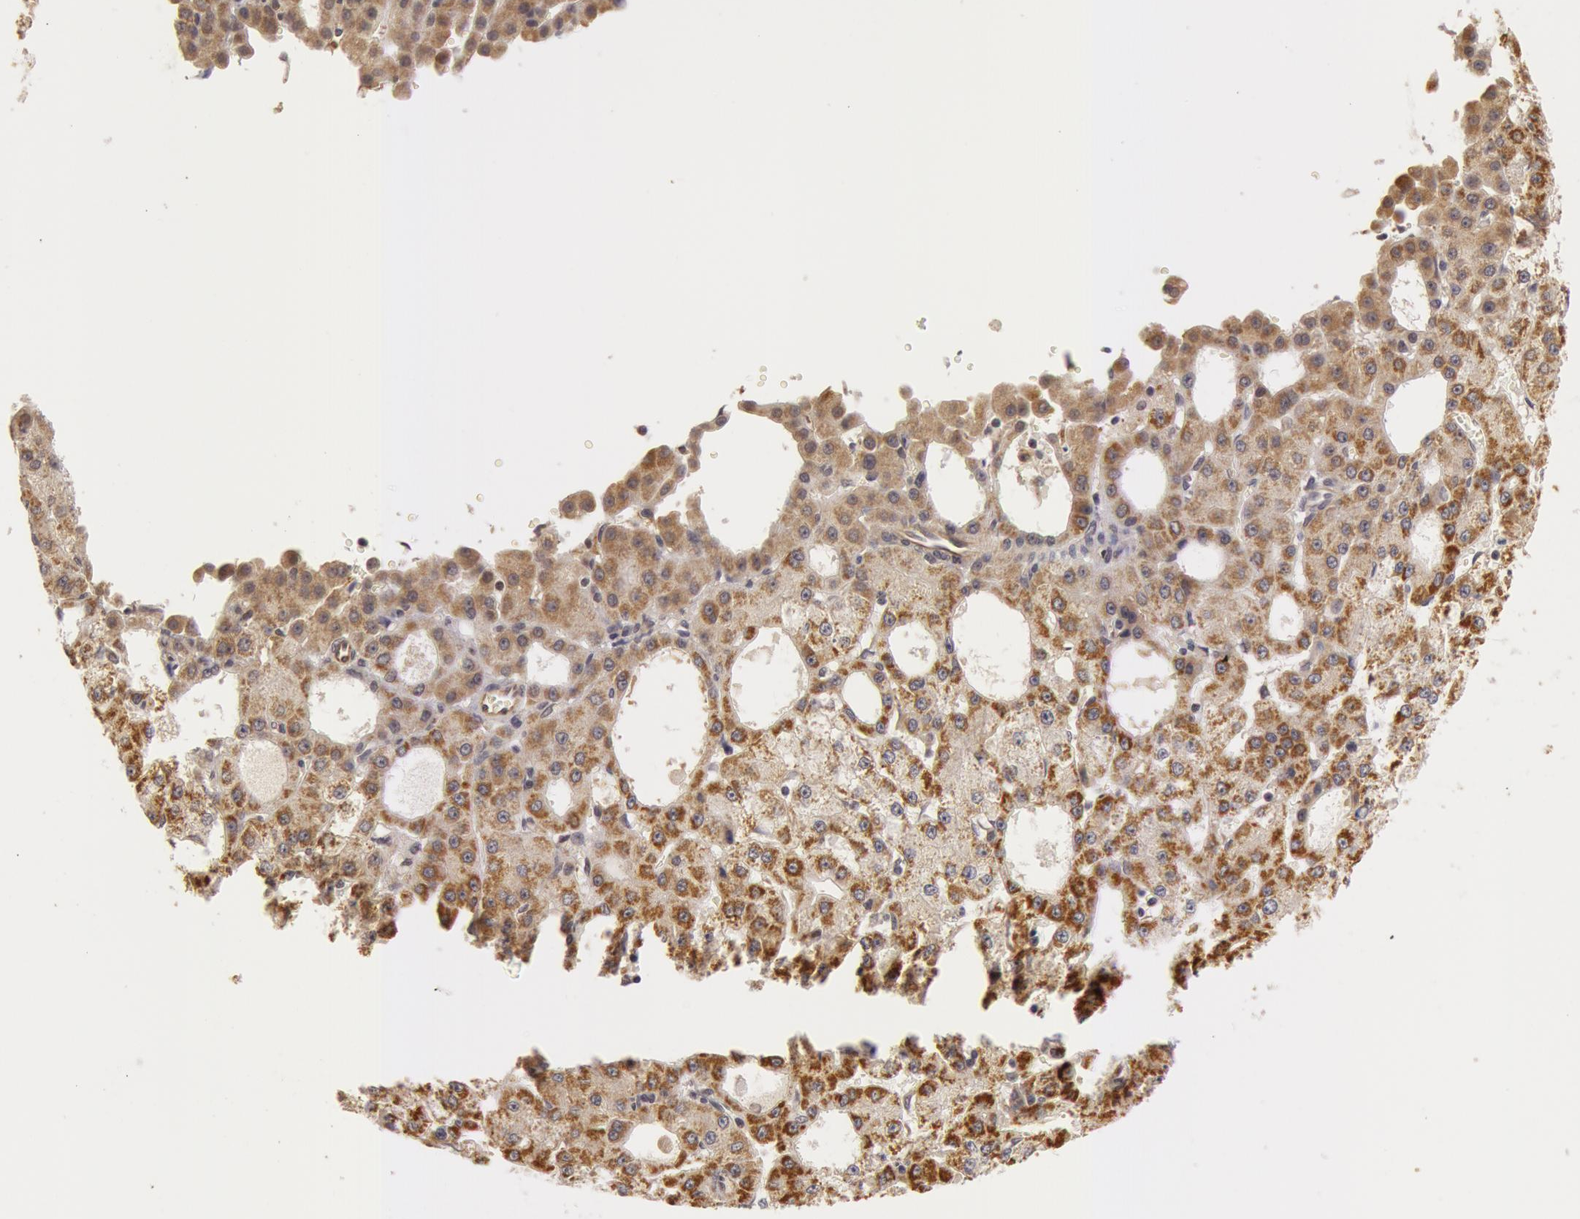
{"staining": {"intensity": "moderate", "quantity": ">75%", "location": "cytoplasmic/membranous"}, "tissue": "liver cancer", "cell_type": "Tumor cells", "image_type": "cancer", "snomed": [{"axis": "morphology", "description": "Carcinoma, Hepatocellular, NOS"}, {"axis": "topography", "description": "Liver"}], "caption": "Protein expression analysis of hepatocellular carcinoma (liver) displays moderate cytoplasmic/membranous expression in about >75% of tumor cells.", "gene": "SYTL4", "patient": {"sex": "male", "age": 47}}